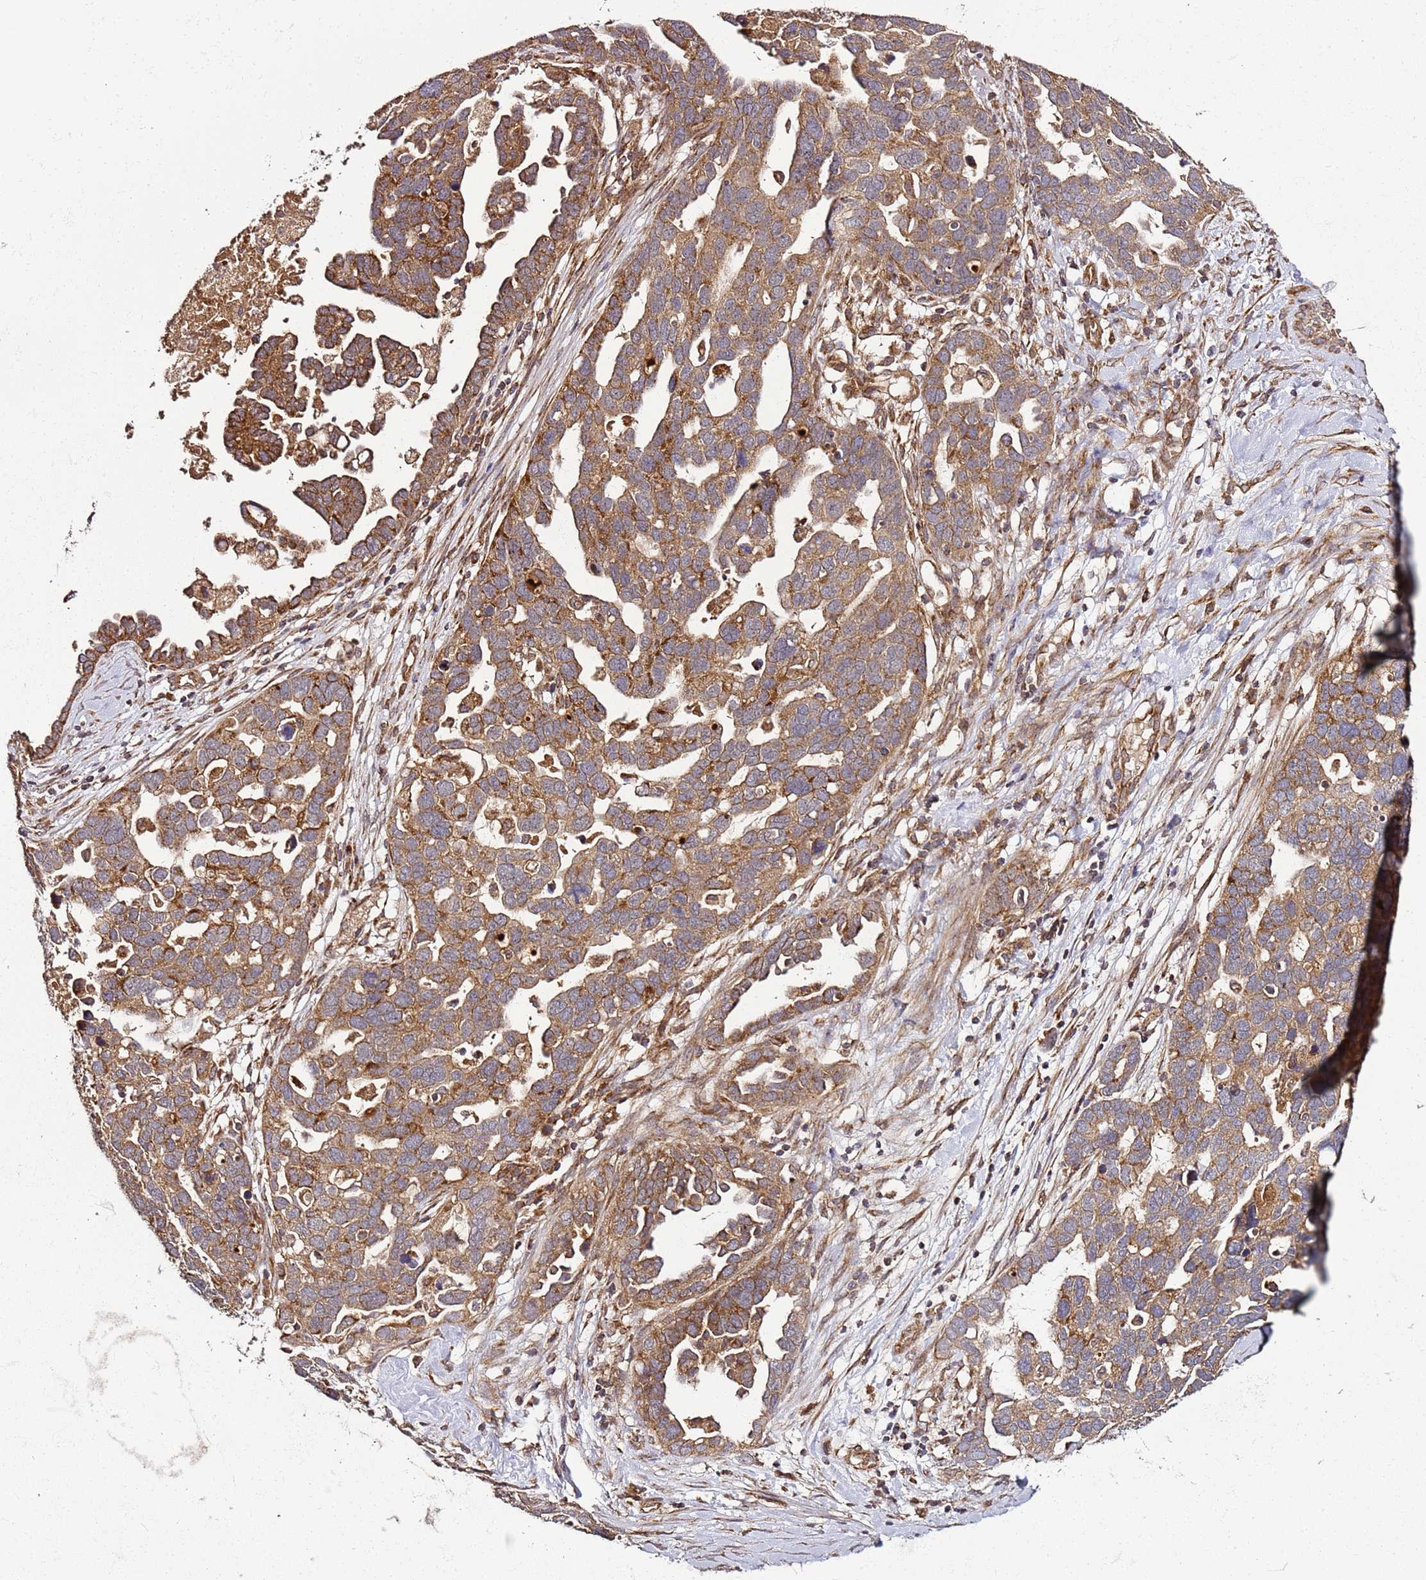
{"staining": {"intensity": "strong", "quantity": ">75%", "location": "cytoplasmic/membranous"}, "tissue": "ovarian cancer", "cell_type": "Tumor cells", "image_type": "cancer", "snomed": [{"axis": "morphology", "description": "Cystadenocarcinoma, serous, NOS"}, {"axis": "topography", "description": "Ovary"}], "caption": "There is high levels of strong cytoplasmic/membranous expression in tumor cells of ovarian cancer (serous cystadenocarcinoma), as demonstrated by immunohistochemical staining (brown color).", "gene": "TM2D2", "patient": {"sex": "female", "age": 54}}